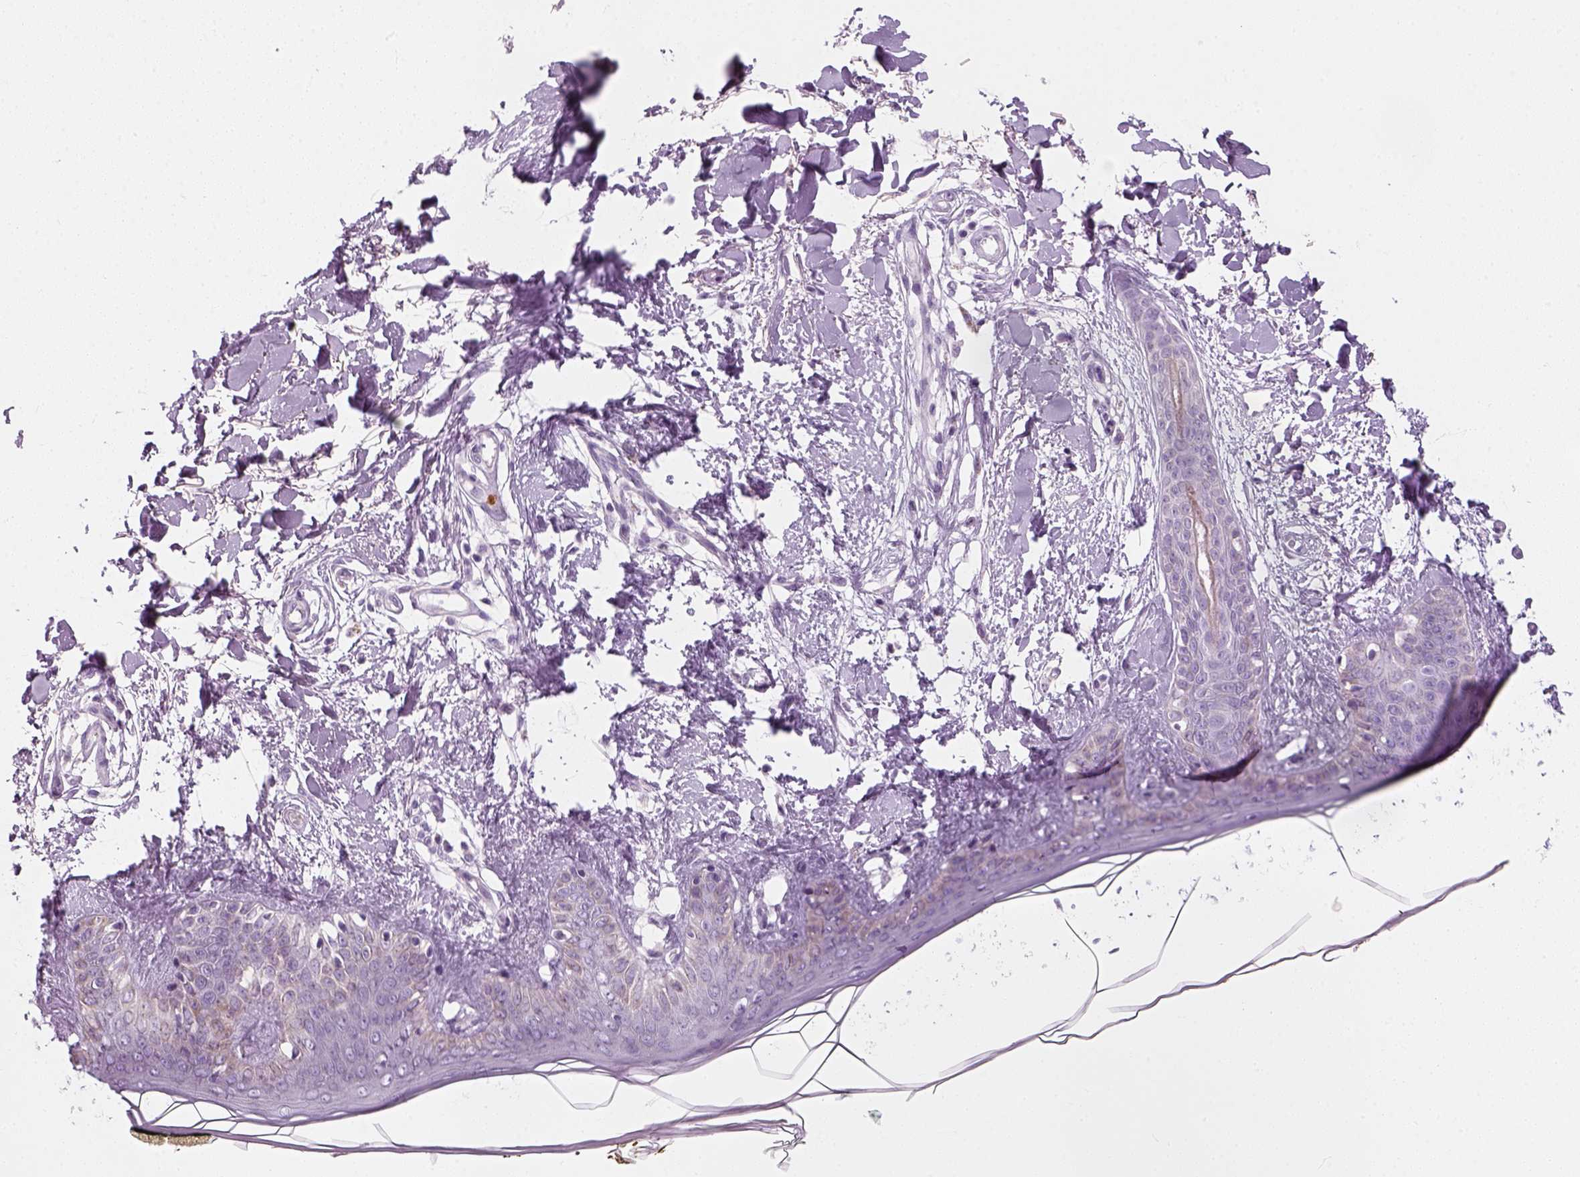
{"staining": {"intensity": "negative", "quantity": "none", "location": "none"}, "tissue": "skin", "cell_type": "Fibroblasts", "image_type": "normal", "snomed": [{"axis": "morphology", "description": "Normal tissue, NOS"}, {"axis": "topography", "description": "Skin"}], "caption": "This is an immunohistochemistry (IHC) micrograph of benign skin. There is no staining in fibroblasts.", "gene": "IL4", "patient": {"sex": "female", "age": 34}}